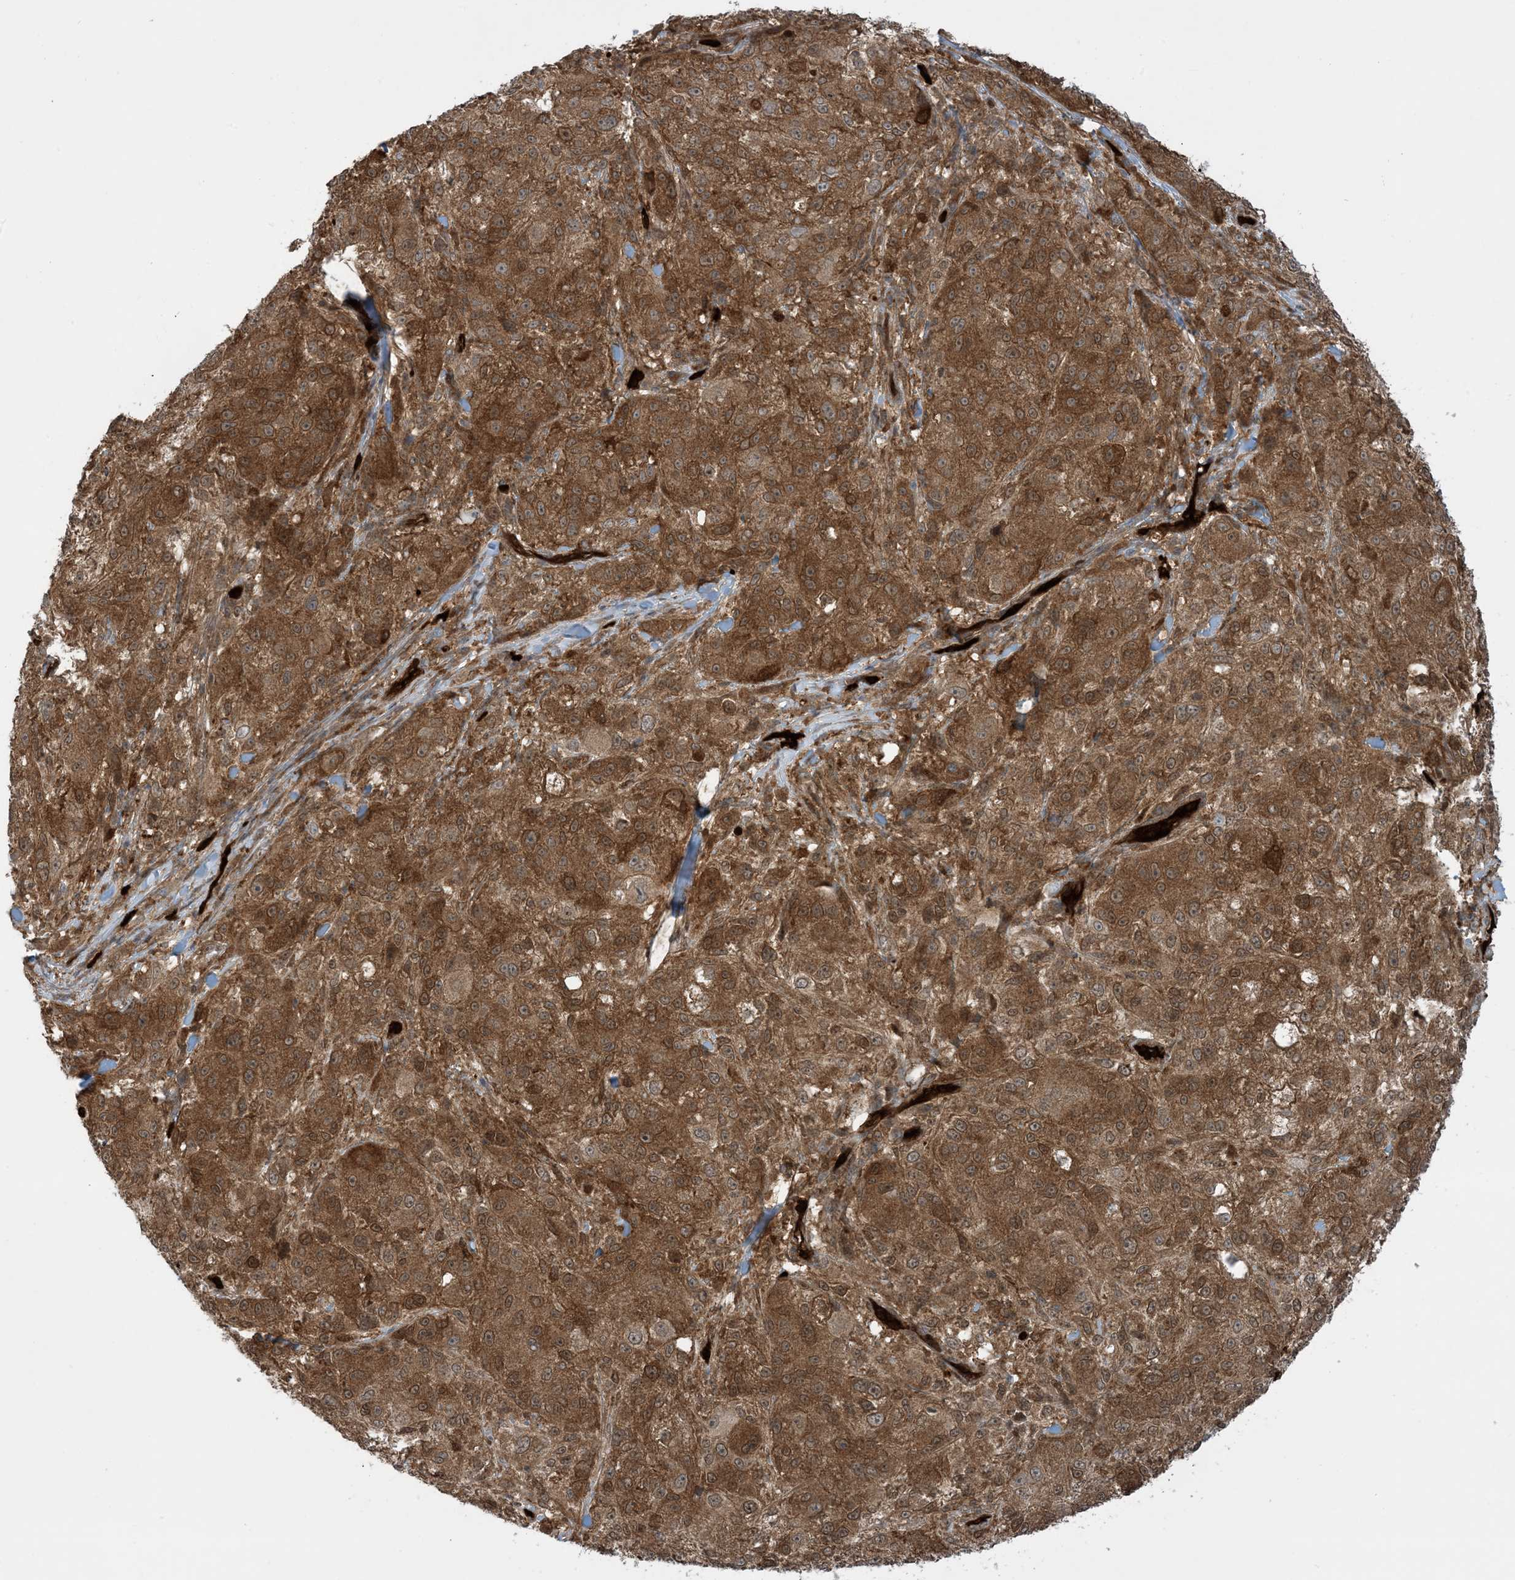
{"staining": {"intensity": "moderate", "quantity": ">75%", "location": "cytoplasmic/membranous"}, "tissue": "melanoma", "cell_type": "Tumor cells", "image_type": "cancer", "snomed": [{"axis": "morphology", "description": "Necrosis, NOS"}, {"axis": "morphology", "description": "Malignant melanoma, NOS"}, {"axis": "topography", "description": "Skin"}], "caption": "Tumor cells reveal moderate cytoplasmic/membranous expression in approximately >75% of cells in malignant melanoma.", "gene": "PPM1F", "patient": {"sex": "female", "age": 87}}